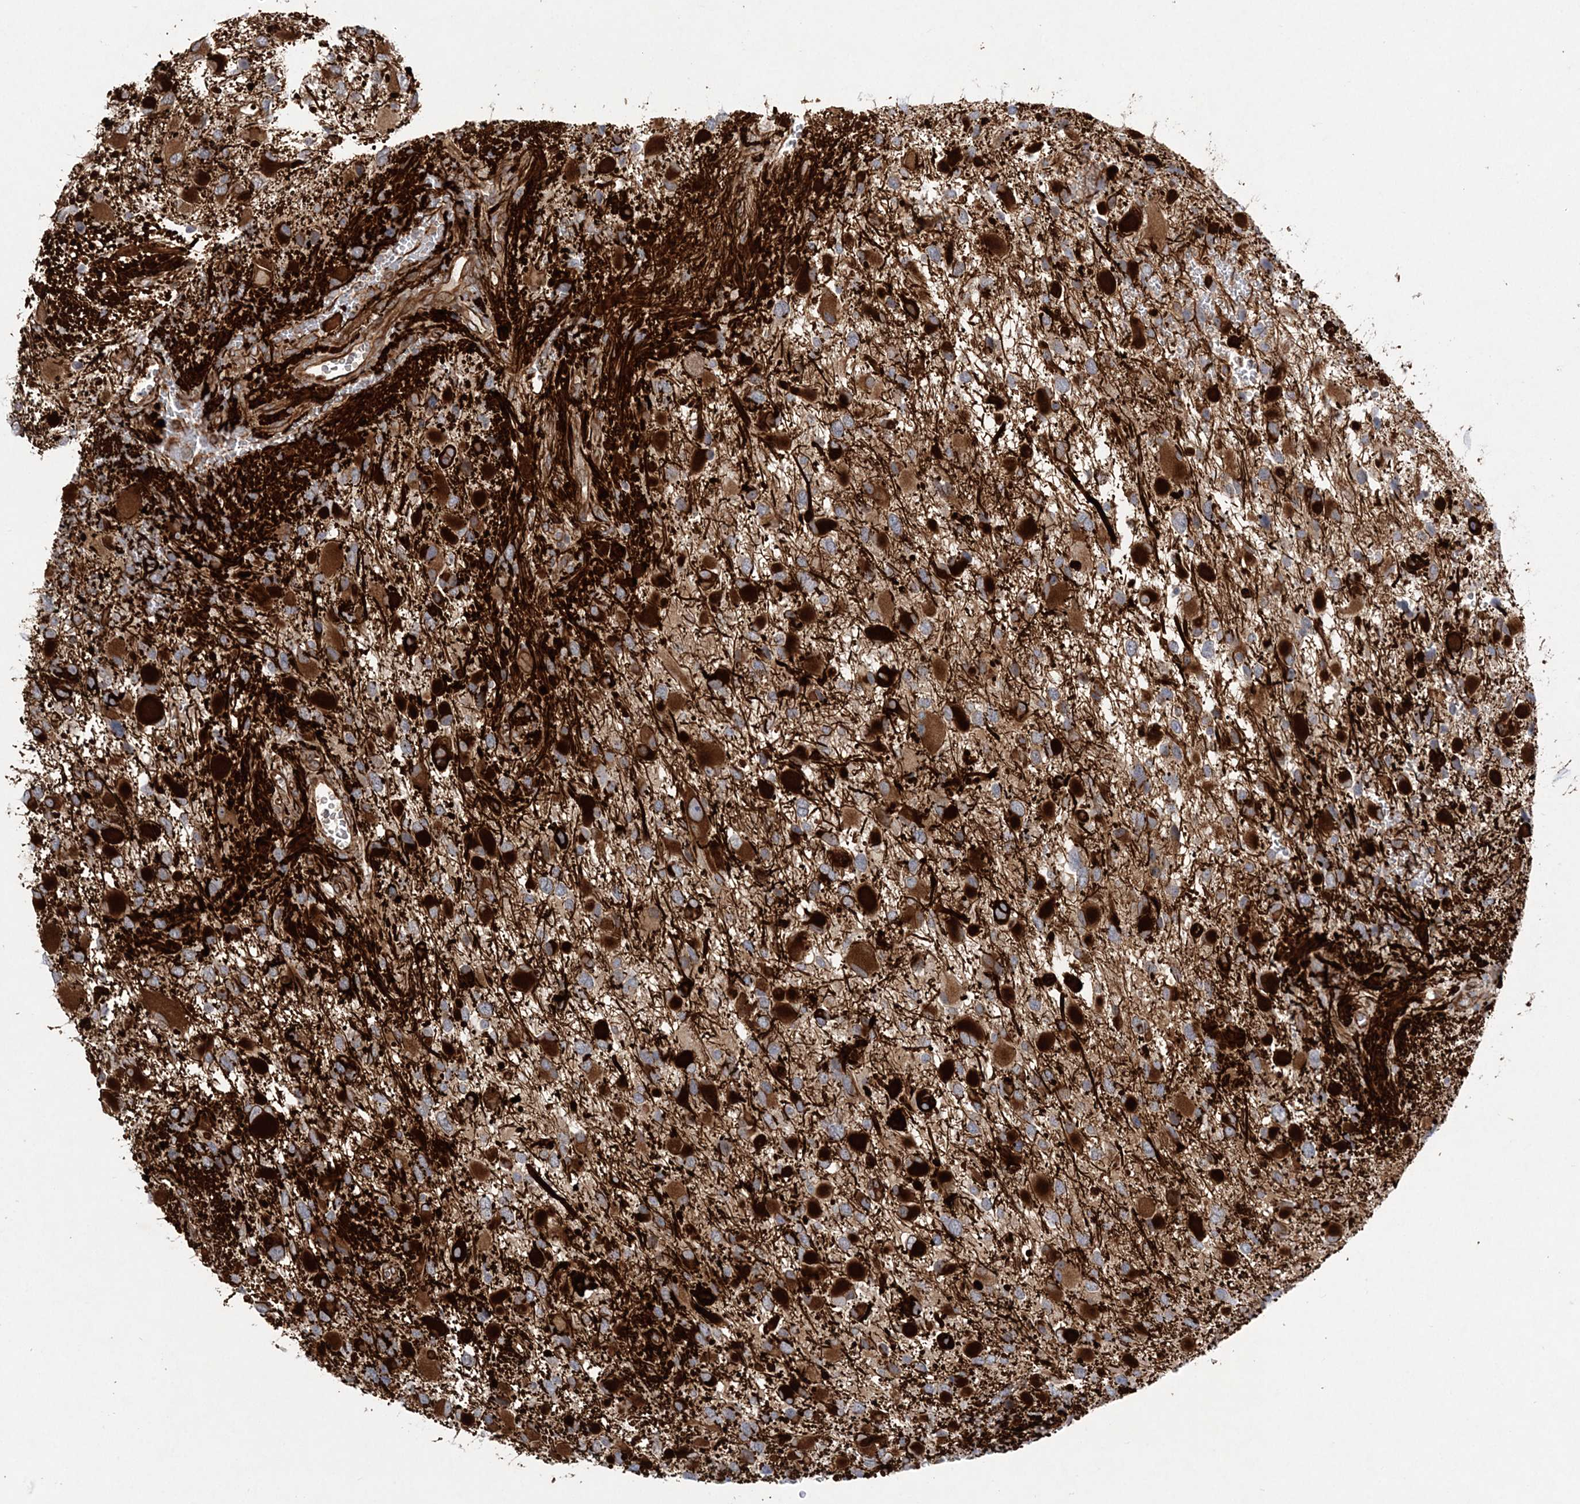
{"staining": {"intensity": "moderate", "quantity": "<25%", "location": "cytoplasmic/membranous"}, "tissue": "glioma", "cell_type": "Tumor cells", "image_type": "cancer", "snomed": [{"axis": "morphology", "description": "Glioma, malignant, High grade"}, {"axis": "topography", "description": "Brain"}], "caption": "DAB (3,3'-diaminobenzidine) immunohistochemical staining of malignant high-grade glioma shows moderate cytoplasmic/membranous protein positivity in about <25% of tumor cells. The staining is performed using DAB (3,3'-diaminobenzidine) brown chromogen to label protein expression. The nuclei are counter-stained blue using hematoxylin.", "gene": "FAM114A2", "patient": {"sex": "male", "age": 53}}